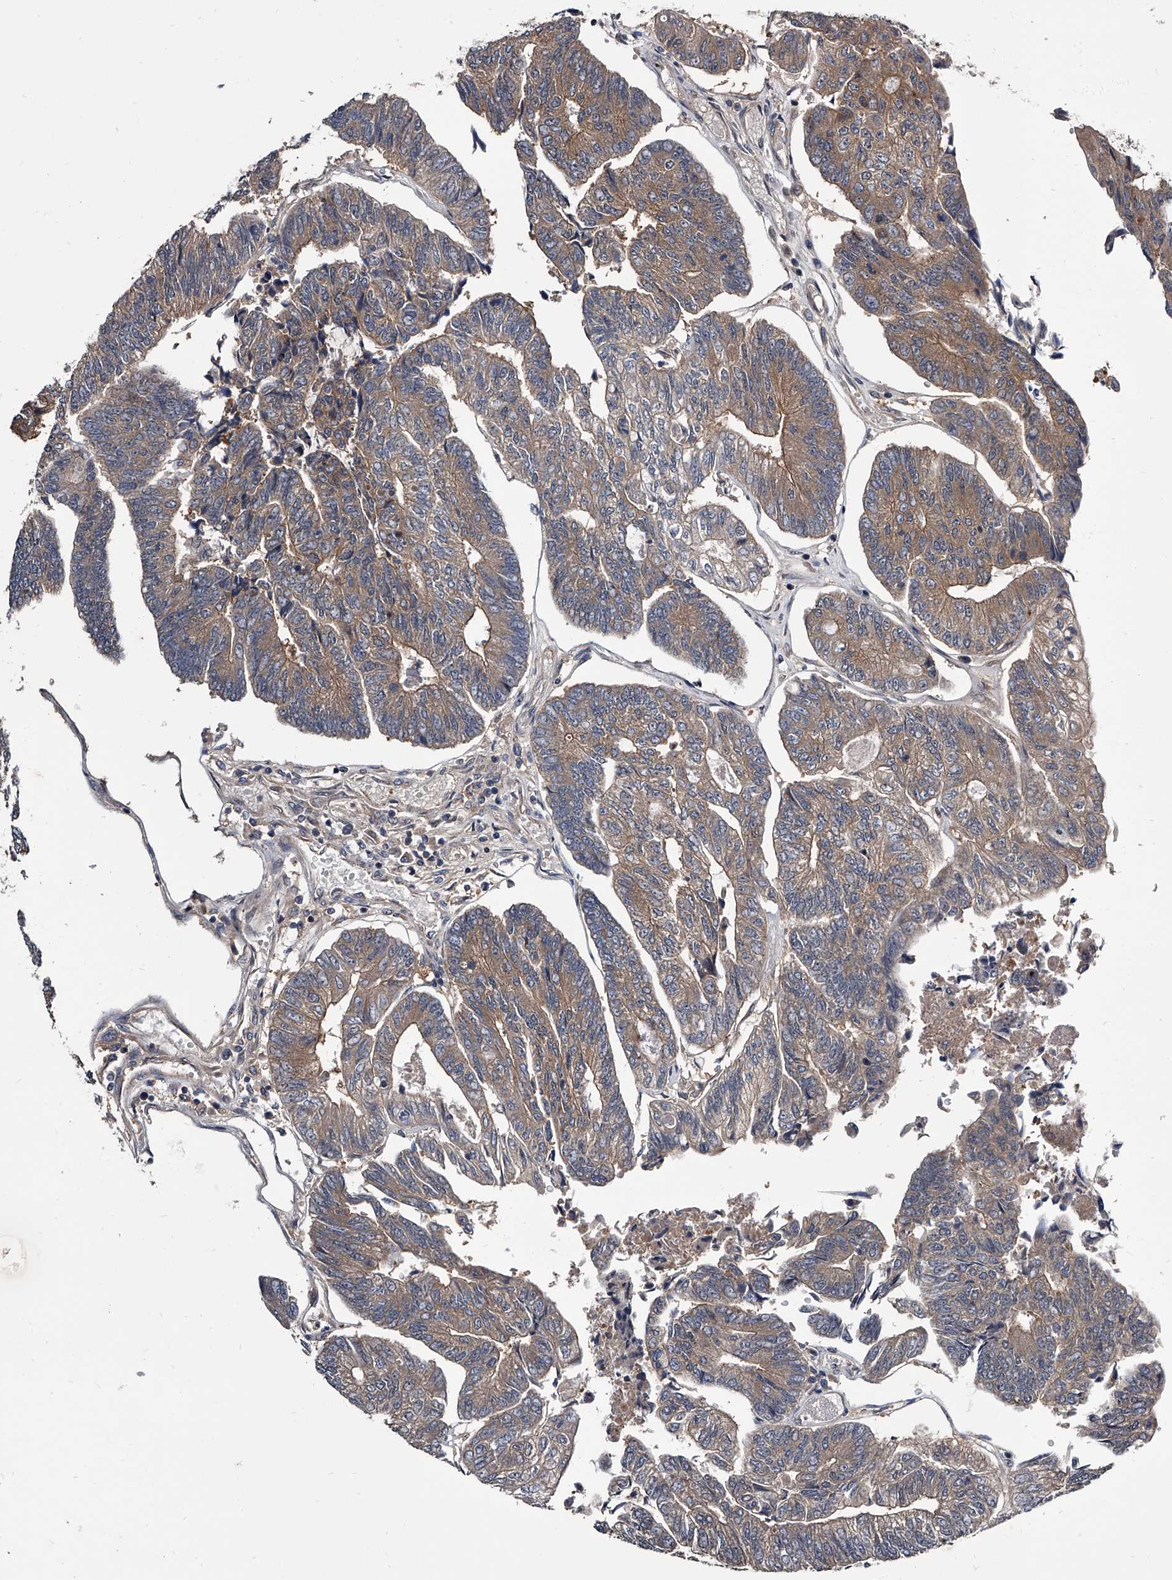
{"staining": {"intensity": "moderate", "quantity": ">75%", "location": "cytoplasmic/membranous"}, "tissue": "colorectal cancer", "cell_type": "Tumor cells", "image_type": "cancer", "snomed": [{"axis": "morphology", "description": "Adenocarcinoma, NOS"}, {"axis": "topography", "description": "Colon"}], "caption": "Approximately >75% of tumor cells in adenocarcinoma (colorectal) demonstrate moderate cytoplasmic/membranous protein expression as visualized by brown immunohistochemical staining.", "gene": "GAPVD1", "patient": {"sex": "female", "age": 67}}